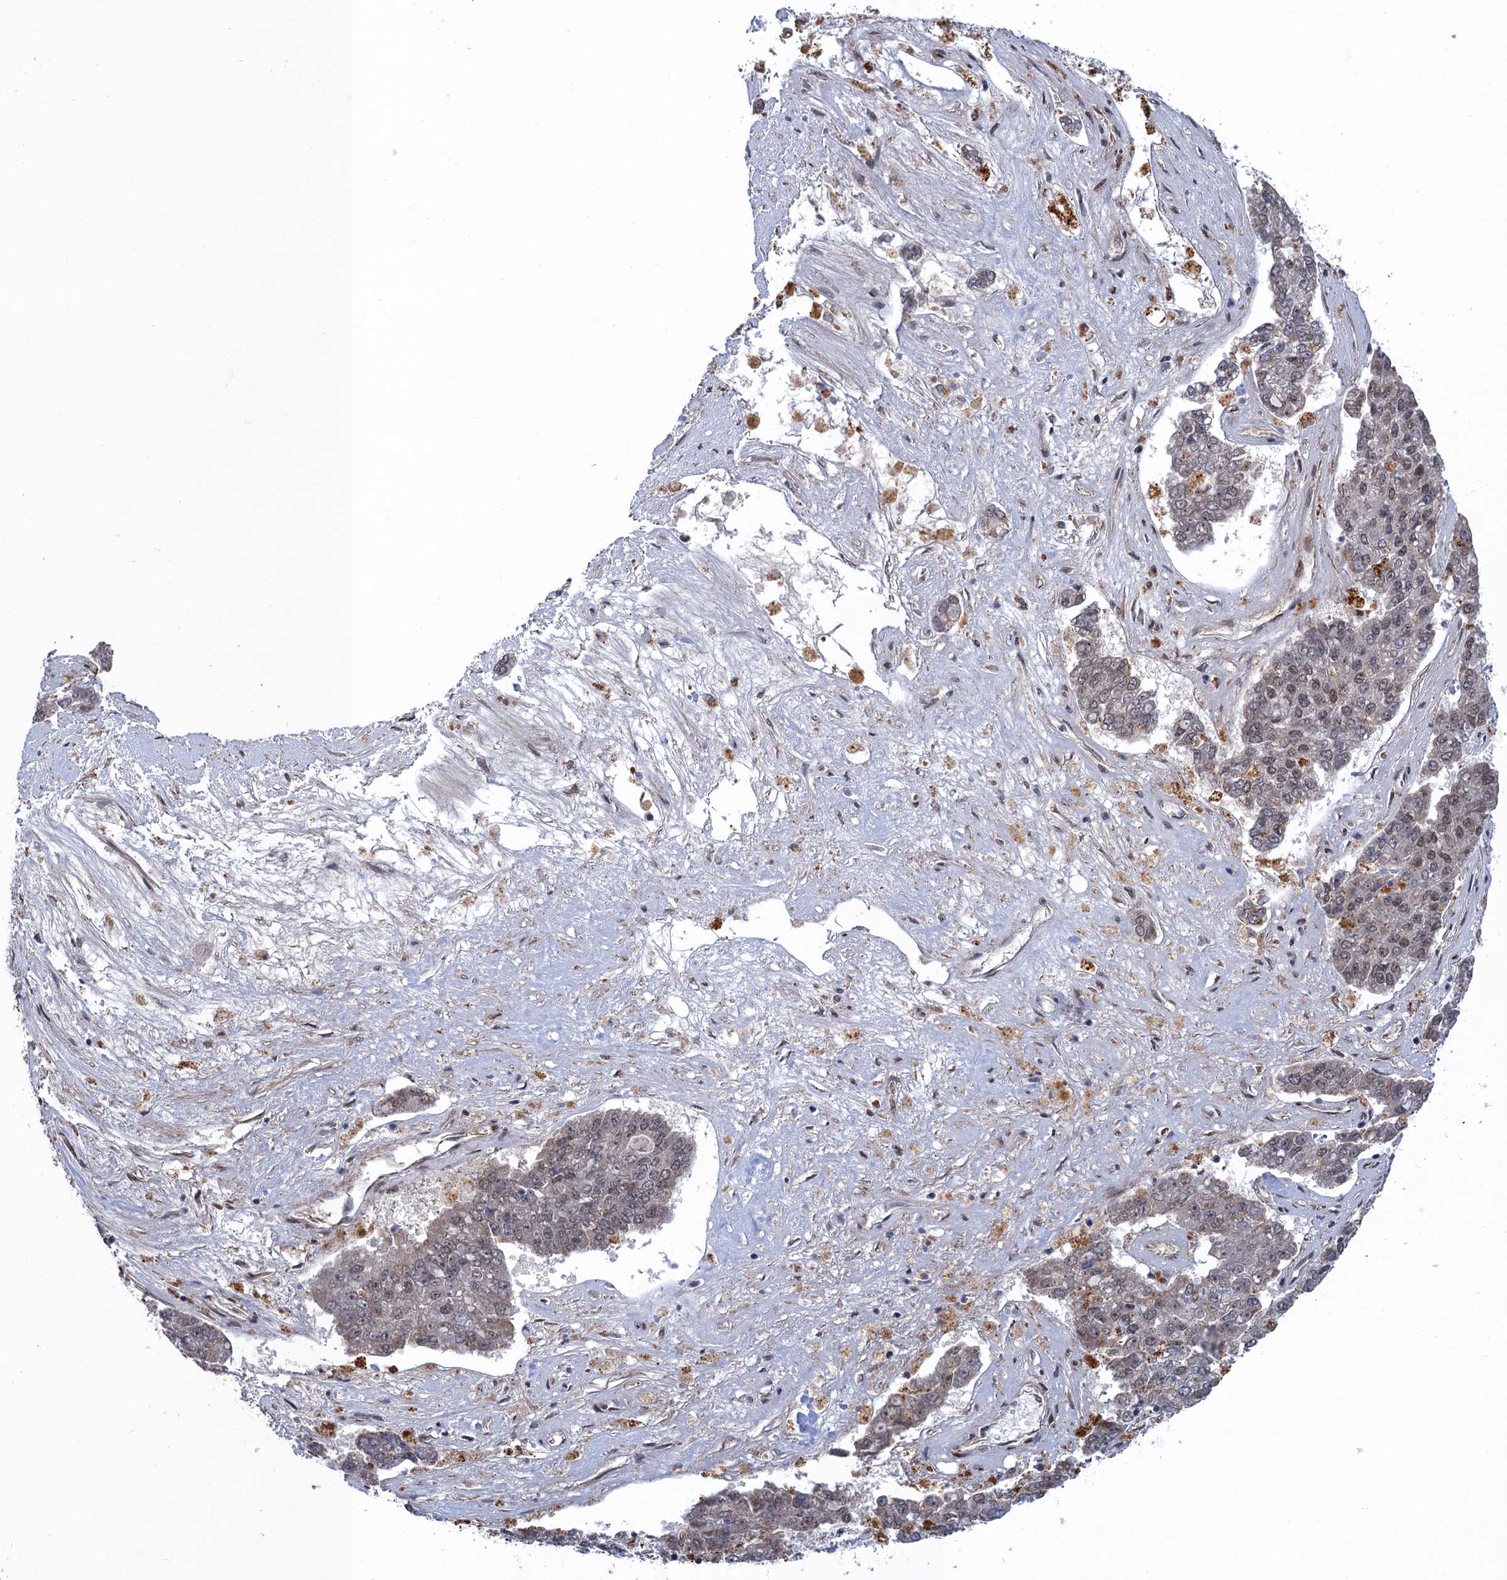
{"staining": {"intensity": "weak", "quantity": "25%-75%", "location": "cytoplasmic/membranous,nuclear"}, "tissue": "pancreatic cancer", "cell_type": "Tumor cells", "image_type": "cancer", "snomed": [{"axis": "morphology", "description": "Adenocarcinoma, NOS"}, {"axis": "topography", "description": "Pancreas"}], "caption": "Protein staining of adenocarcinoma (pancreatic) tissue exhibits weak cytoplasmic/membranous and nuclear positivity in about 25%-75% of tumor cells.", "gene": "NEK8", "patient": {"sex": "male", "age": 50}}